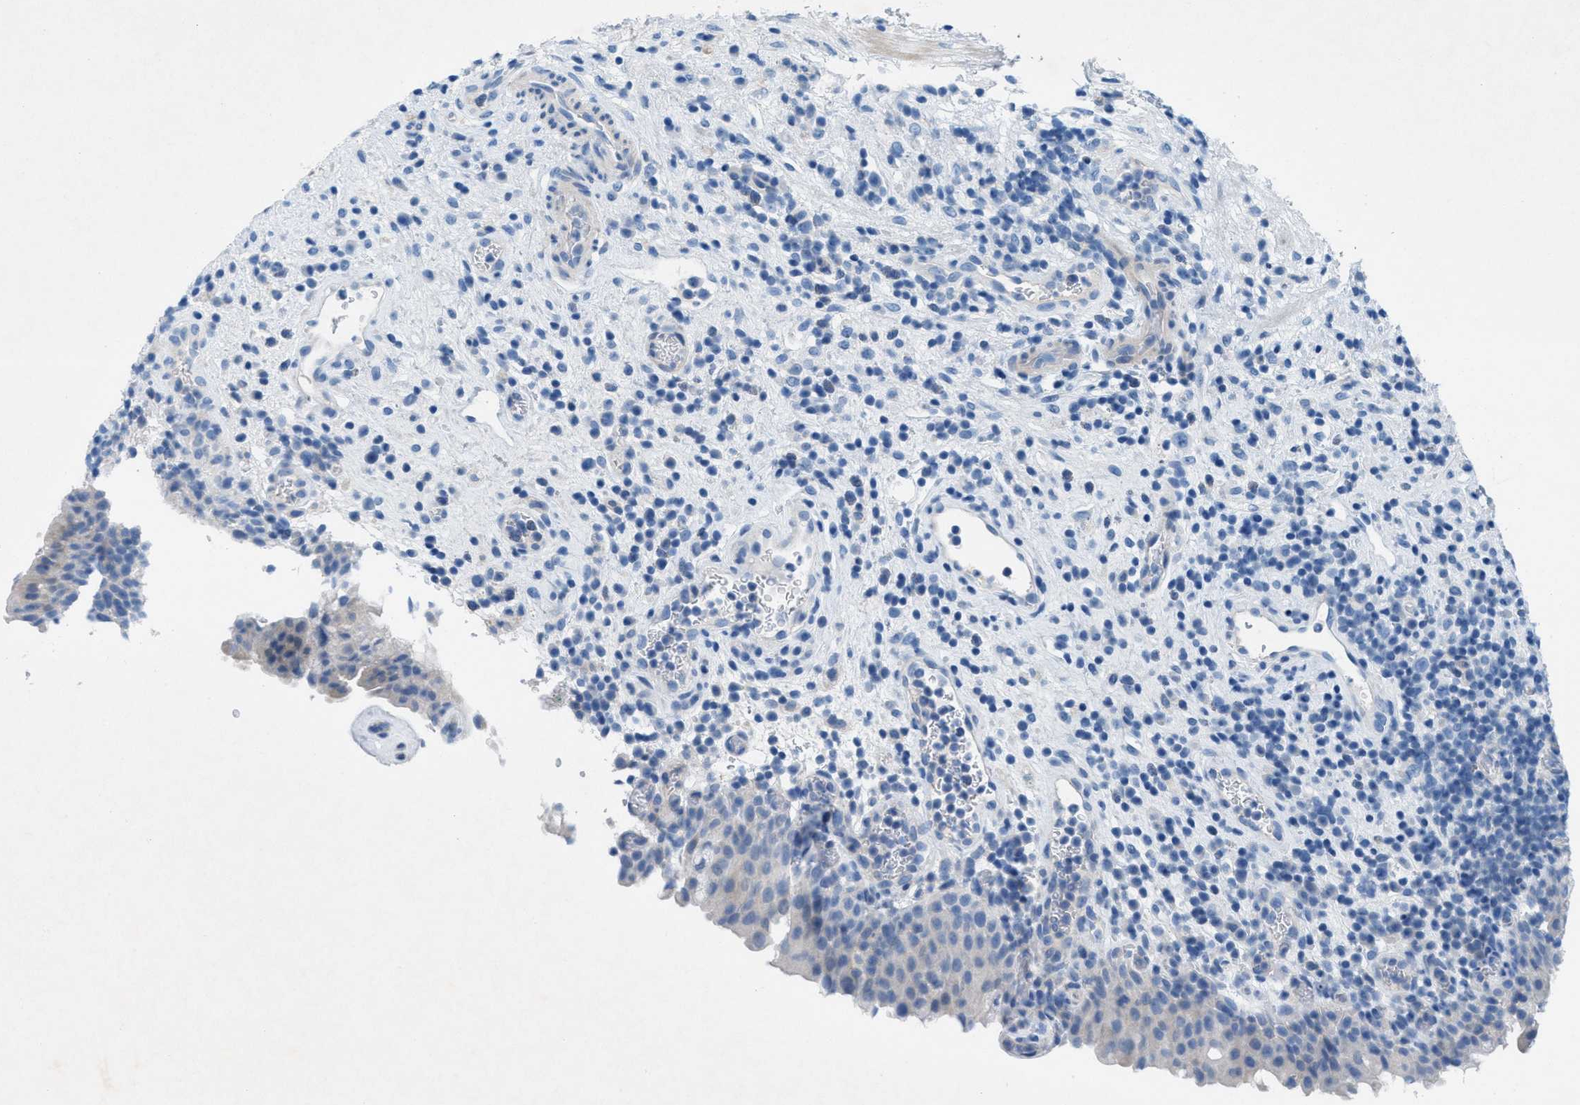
{"staining": {"intensity": "weak", "quantity": "<25%", "location": "cytoplasmic/membranous"}, "tissue": "urothelial cancer", "cell_type": "Tumor cells", "image_type": "cancer", "snomed": [{"axis": "morphology", "description": "Urothelial carcinoma, Low grade"}, {"axis": "topography", "description": "Urinary bladder"}], "caption": "Tumor cells are negative for protein expression in human urothelial cancer.", "gene": "GALNT17", "patient": {"sex": "female", "age": 75}}